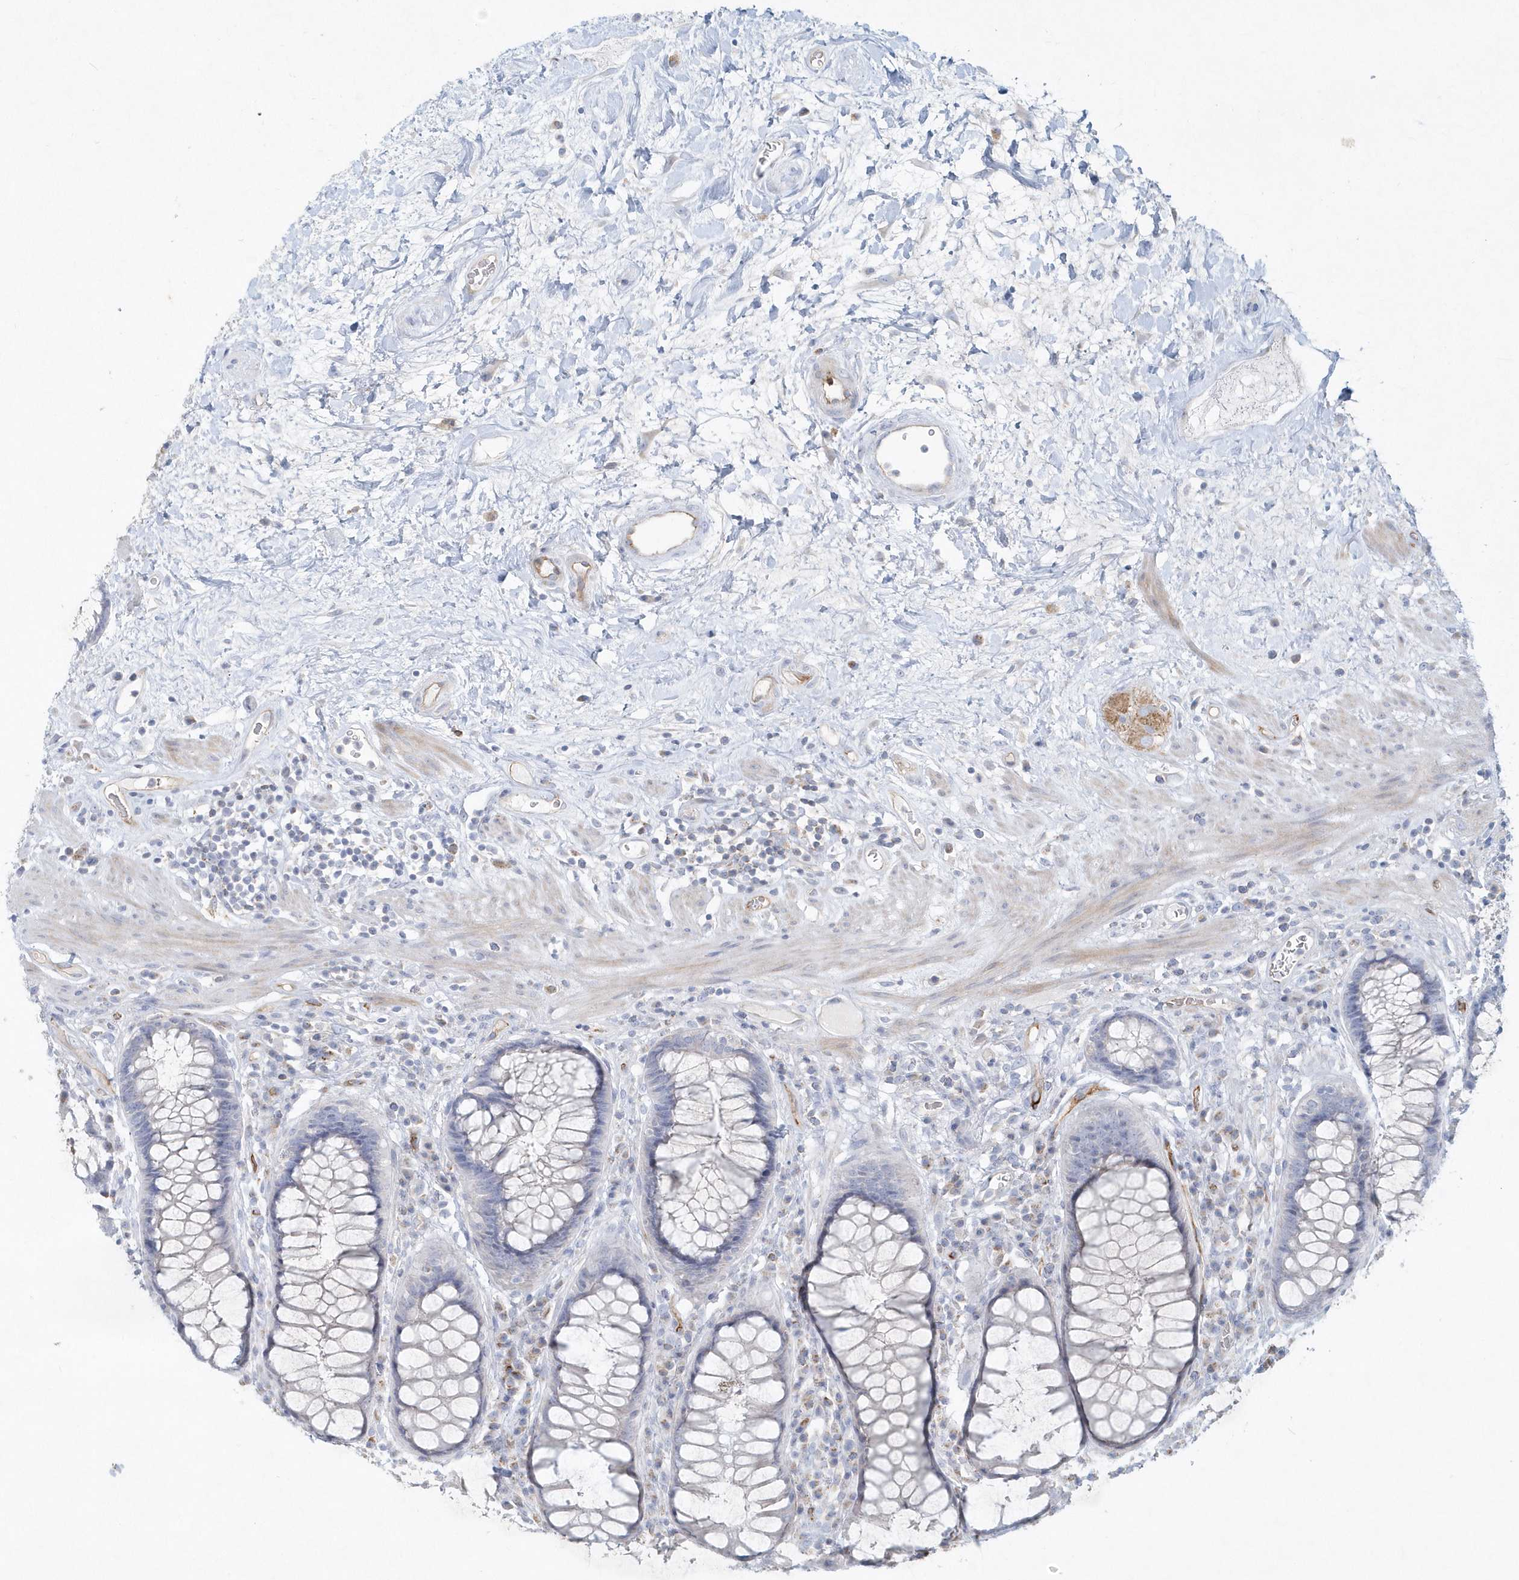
{"staining": {"intensity": "moderate", "quantity": "<25%", "location": "cytoplasmic/membranous"}, "tissue": "rectum", "cell_type": "Glandular cells", "image_type": "normal", "snomed": [{"axis": "morphology", "description": "Normal tissue, NOS"}, {"axis": "topography", "description": "Rectum"}], "caption": "Glandular cells exhibit low levels of moderate cytoplasmic/membranous positivity in approximately <25% of cells in benign human rectum. (IHC, brightfield microscopy, high magnification).", "gene": "DNAH1", "patient": {"sex": "male", "age": 64}}